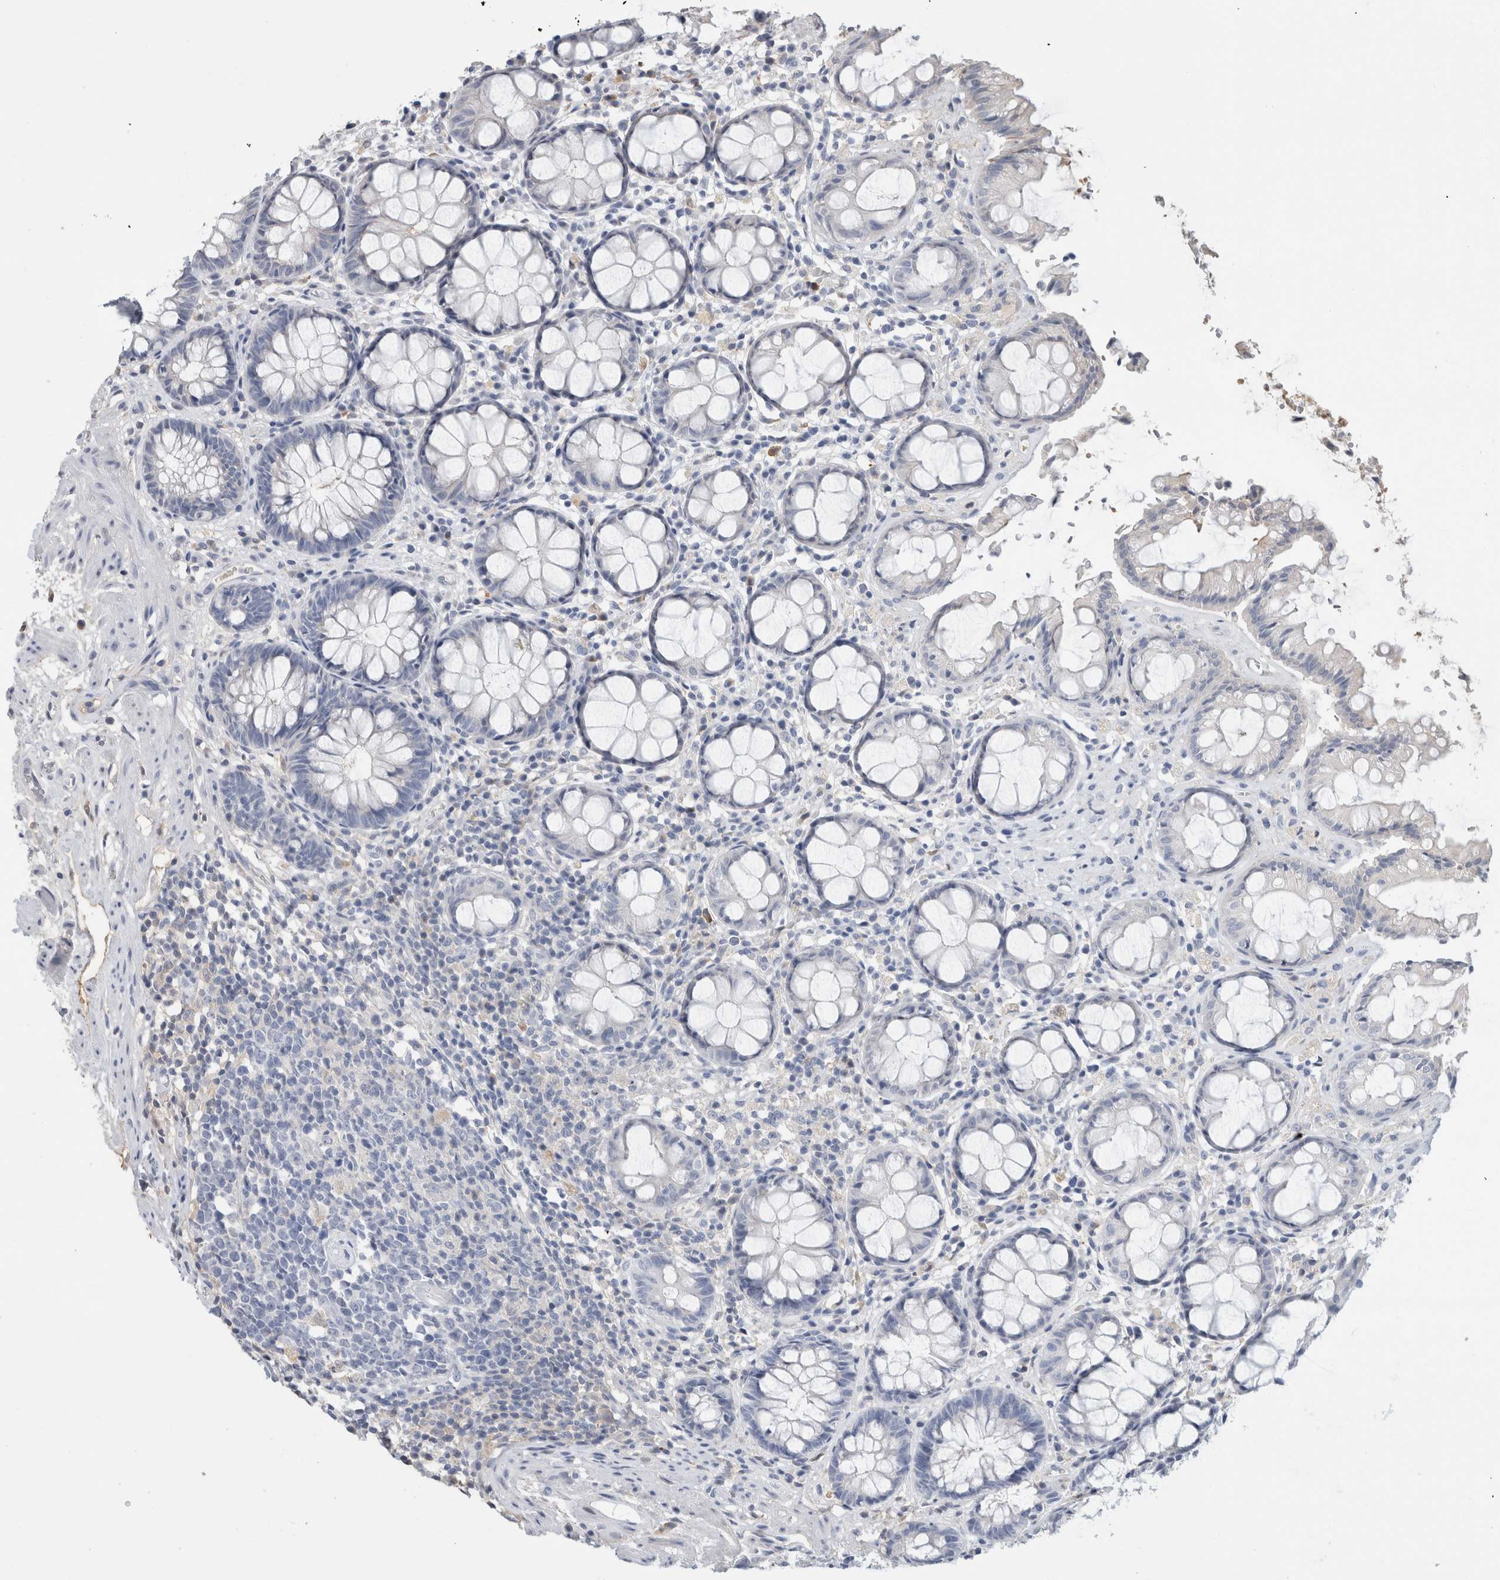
{"staining": {"intensity": "negative", "quantity": "none", "location": "none"}, "tissue": "rectum", "cell_type": "Glandular cells", "image_type": "normal", "snomed": [{"axis": "morphology", "description": "Normal tissue, NOS"}, {"axis": "topography", "description": "Rectum"}], "caption": "Glandular cells show no significant staining in benign rectum. (Stains: DAB immunohistochemistry (IHC) with hematoxylin counter stain, Microscopy: brightfield microscopy at high magnification).", "gene": "SCGB1A1", "patient": {"sex": "male", "age": 64}}